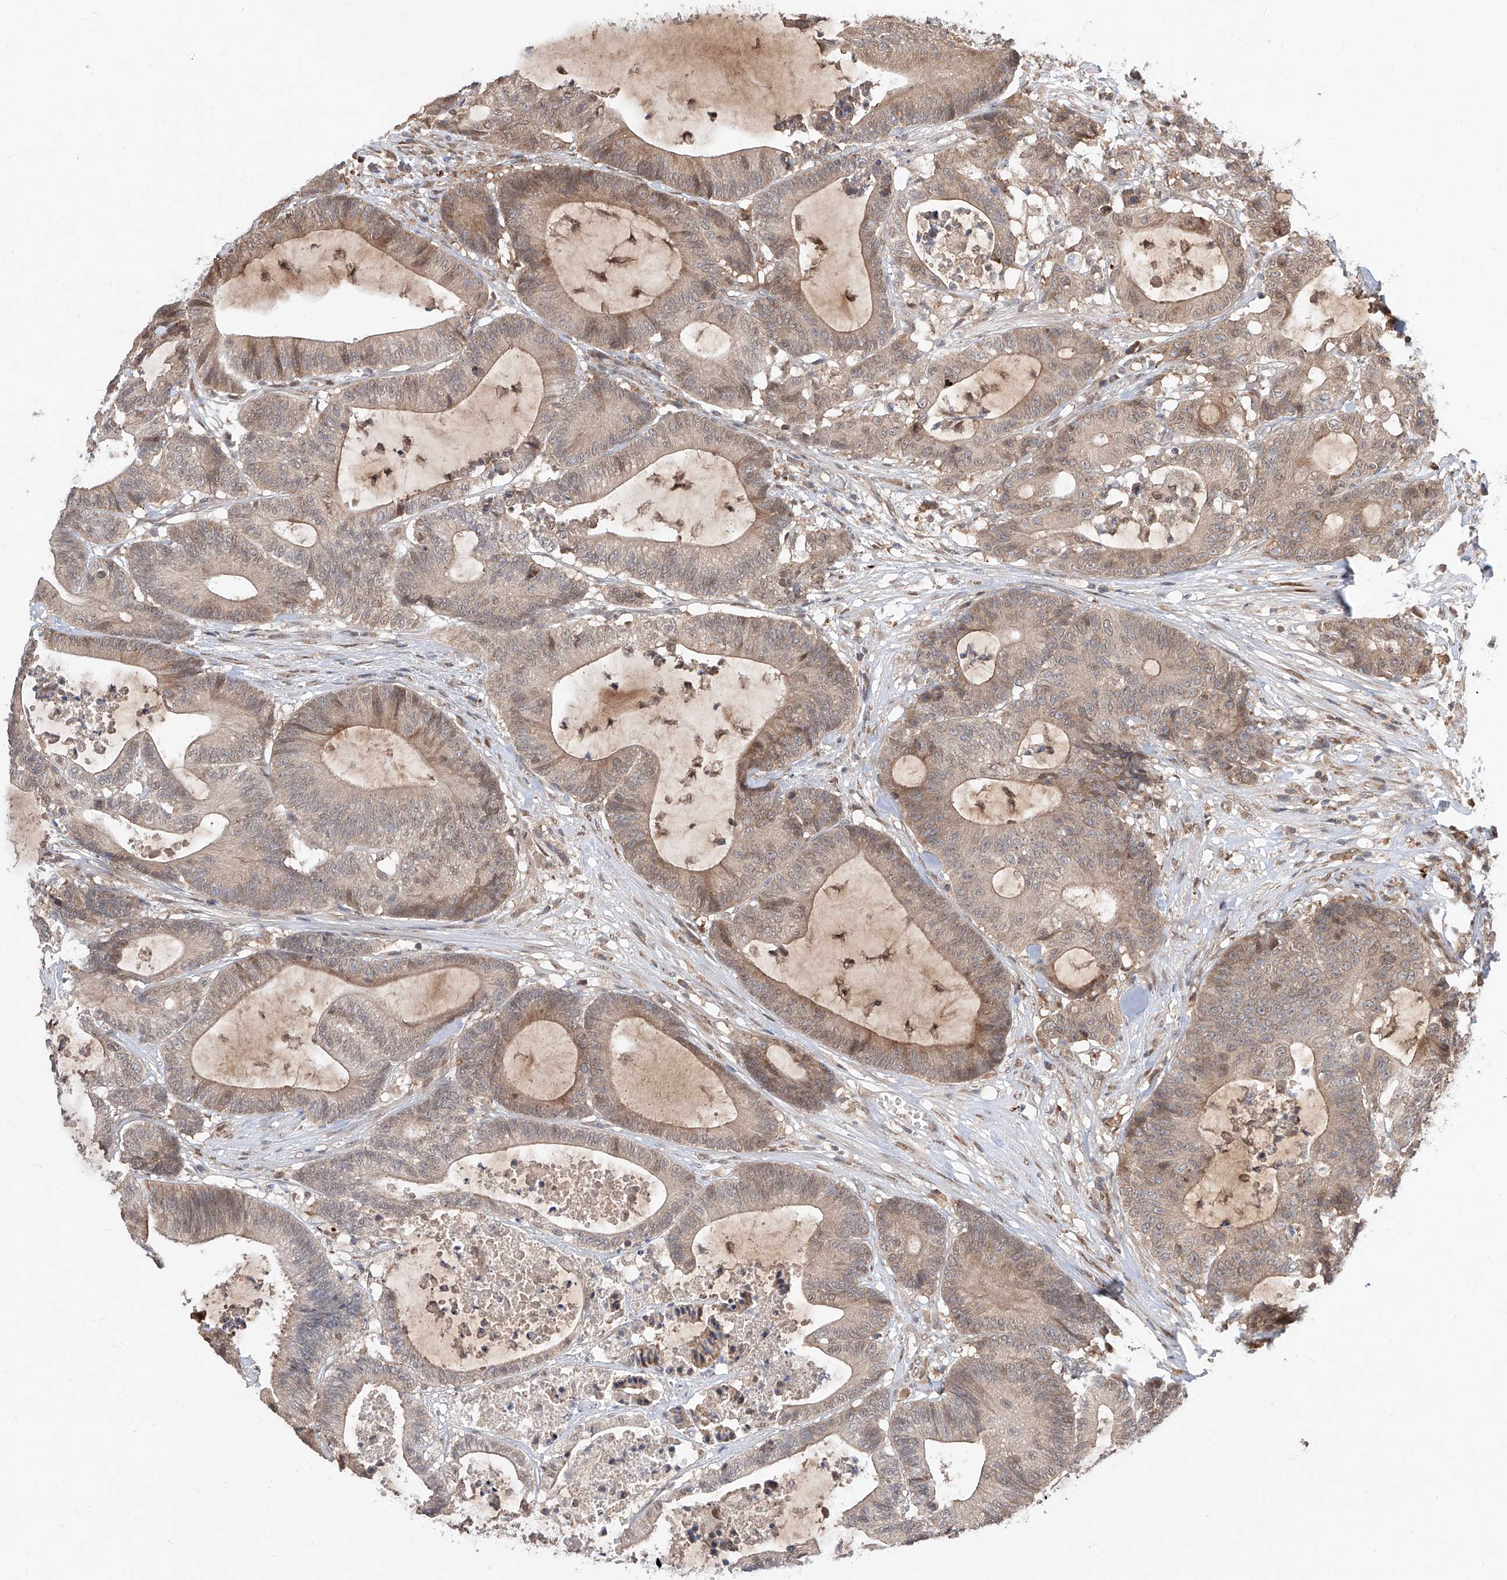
{"staining": {"intensity": "weak", "quantity": ">75%", "location": "cytoplasmic/membranous,nuclear"}, "tissue": "colorectal cancer", "cell_type": "Tumor cells", "image_type": "cancer", "snomed": [{"axis": "morphology", "description": "Adenocarcinoma, NOS"}, {"axis": "topography", "description": "Colon"}], "caption": "Immunohistochemical staining of colorectal cancer (adenocarcinoma) exhibits low levels of weak cytoplasmic/membranous and nuclear staining in about >75% of tumor cells.", "gene": "DIRAS3", "patient": {"sex": "female", "age": 84}}